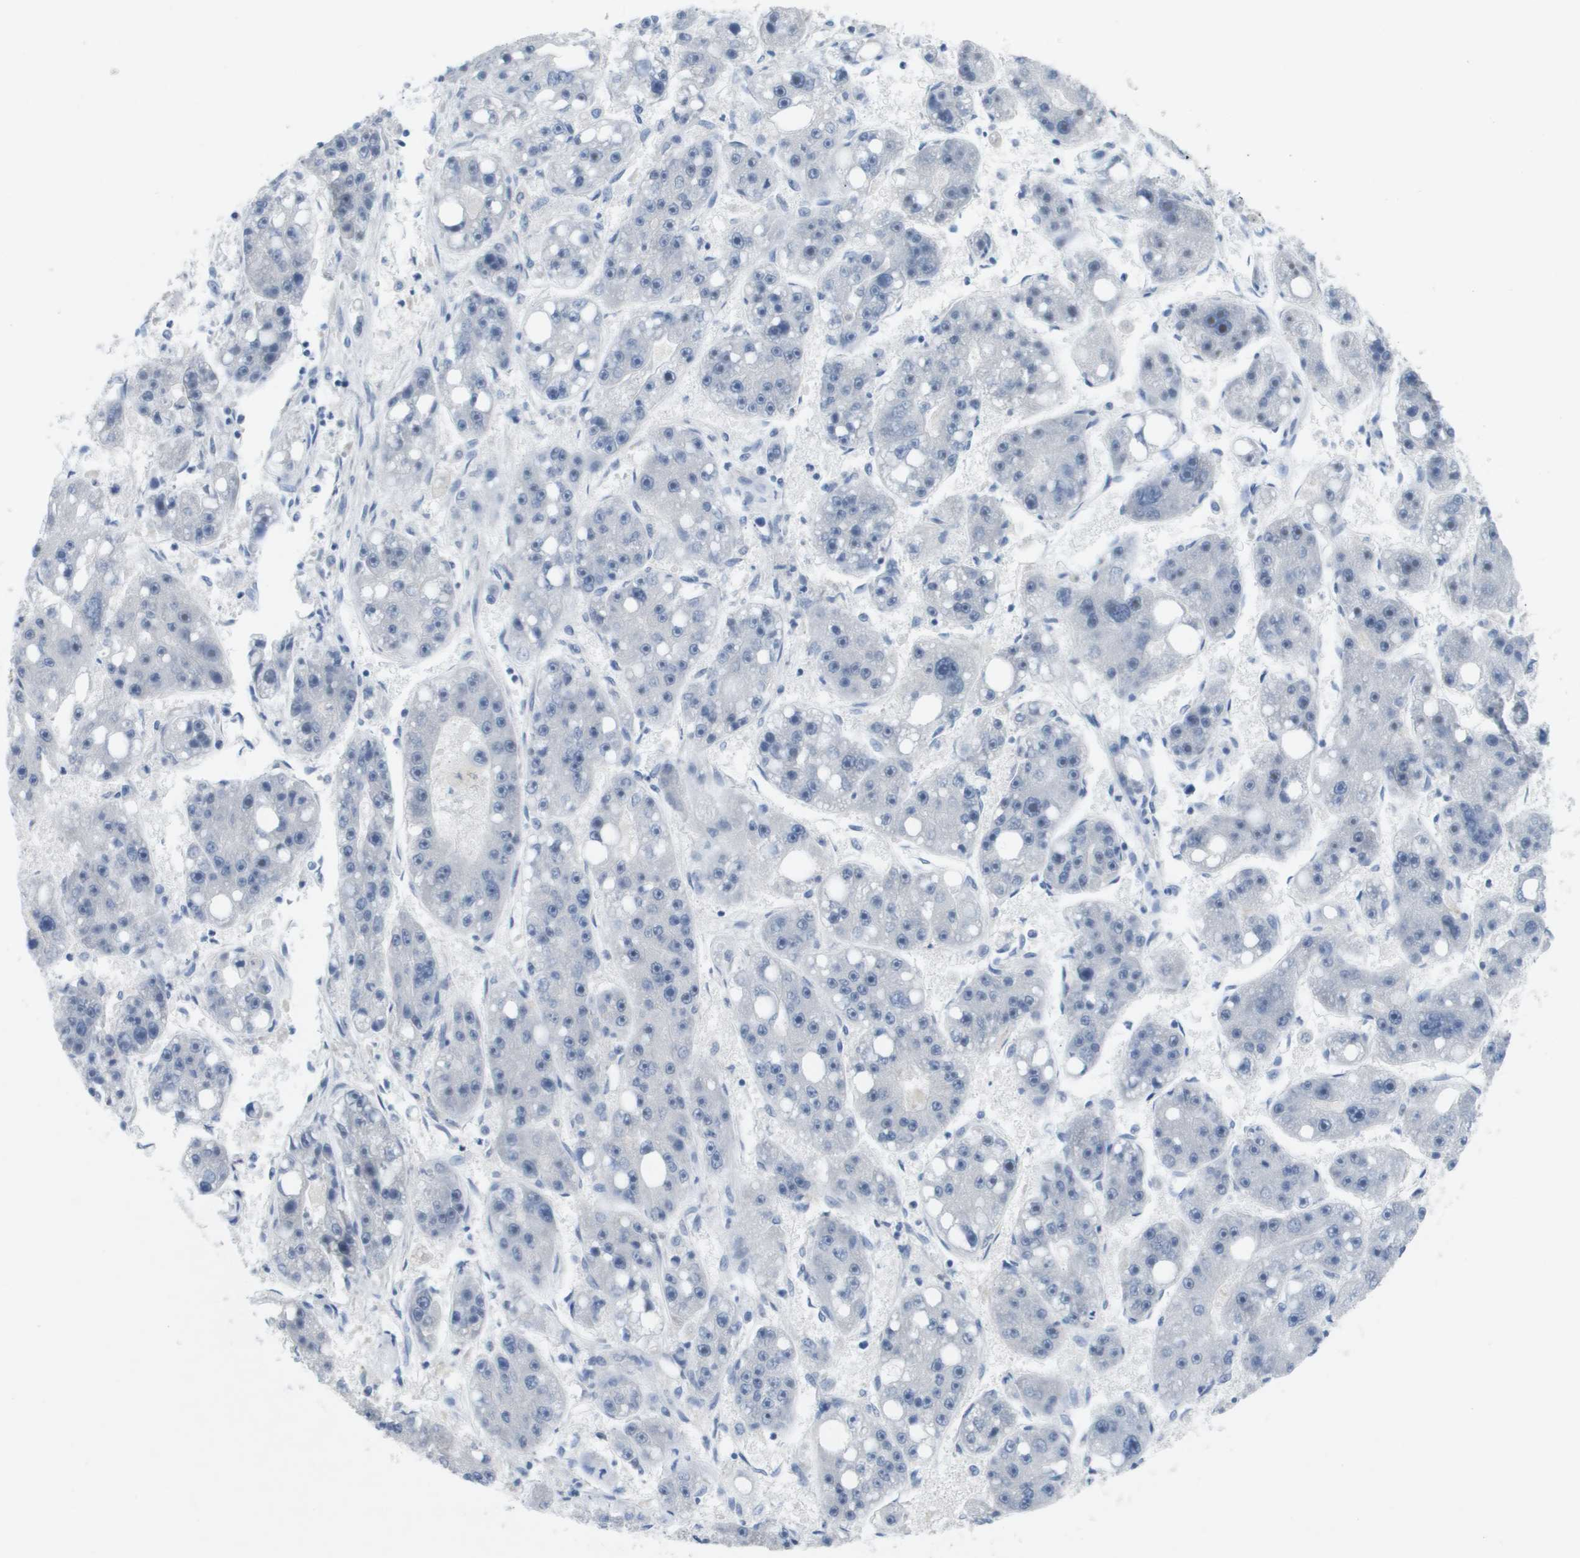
{"staining": {"intensity": "negative", "quantity": "none", "location": "none"}, "tissue": "liver cancer", "cell_type": "Tumor cells", "image_type": "cancer", "snomed": [{"axis": "morphology", "description": "Carcinoma, Hepatocellular, NOS"}, {"axis": "topography", "description": "Liver"}], "caption": "The micrograph exhibits no staining of tumor cells in hepatocellular carcinoma (liver).", "gene": "TP53RK", "patient": {"sex": "female", "age": 61}}